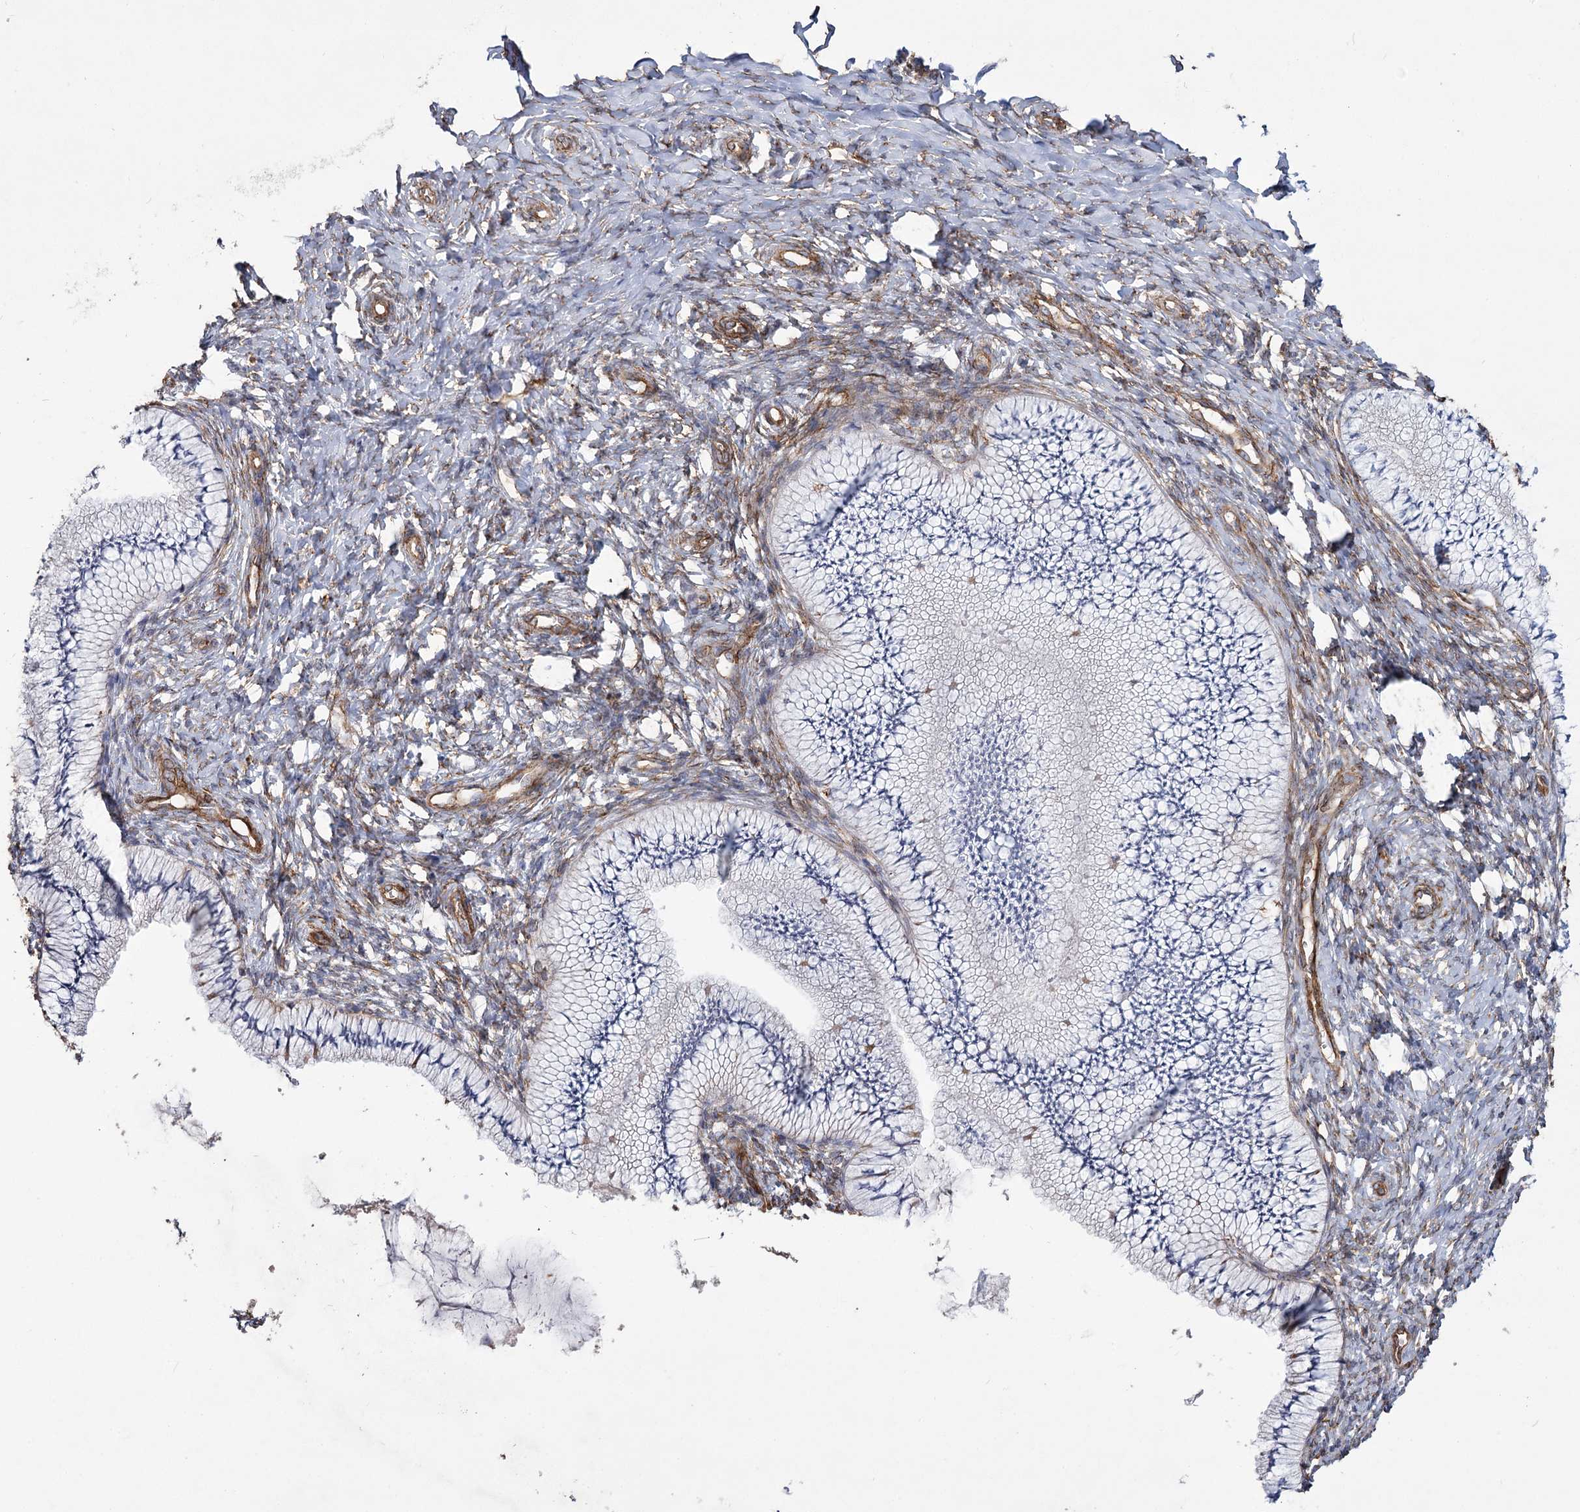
{"staining": {"intensity": "negative", "quantity": "none", "location": "none"}, "tissue": "cervix", "cell_type": "Glandular cells", "image_type": "normal", "snomed": [{"axis": "morphology", "description": "Normal tissue, NOS"}, {"axis": "topography", "description": "Cervix"}], "caption": "This is a micrograph of immunohistochemistry staining of unremarkable cervix, which shows no positivity in glandular cells. (IHC, brightfield microscopy, high magnification).", "gene": "TMEM164", "patient": {"sex": "female", "age": 36}}